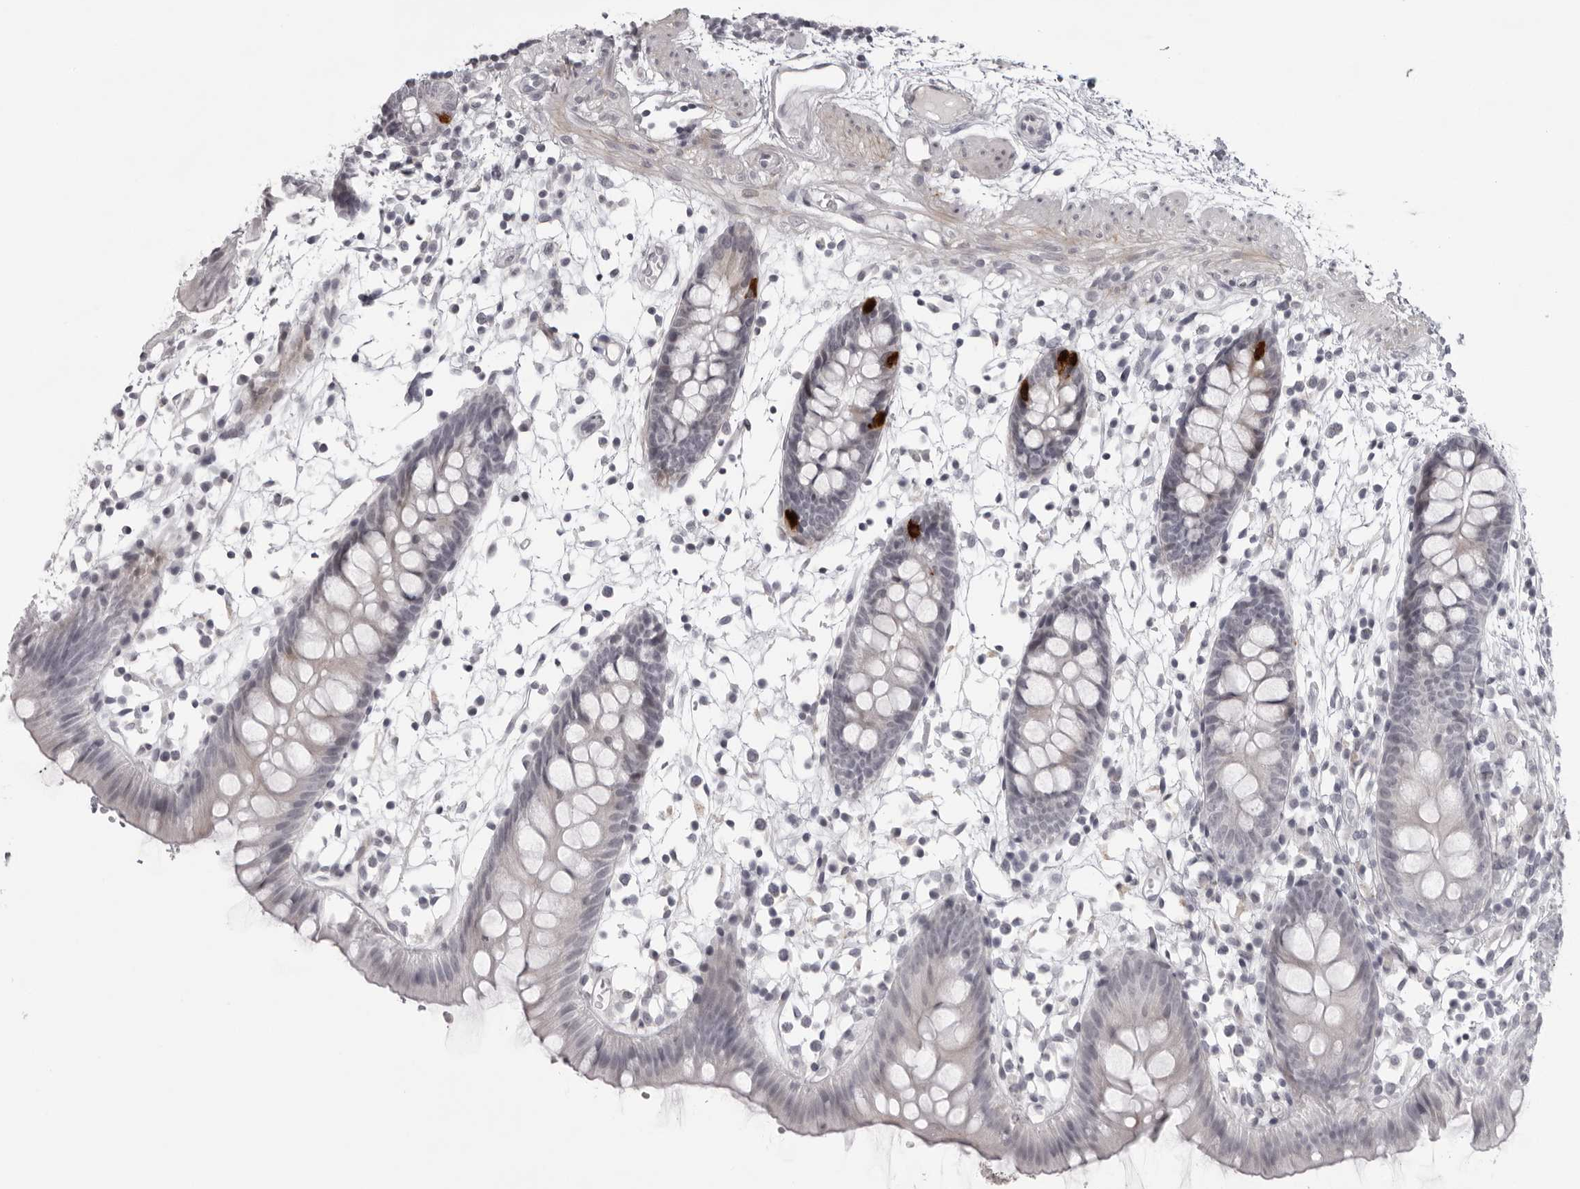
{"staining": {"intensity": "negative", "quantity": "none", "location": "none"}, "tissue": "colon", "cell_type": "Endothelial cells", "image_type": "normal", "snomed": [{"axis": "morphology", "description": "Normal tissue, NOS"}, {"axis": "topography", "description": "Colon"}], "caption": "Endothelial cells are negative for protein expression in normal human colon.", "gene": "NUDT18", "patient": {"sex": "male", "age": 56}}